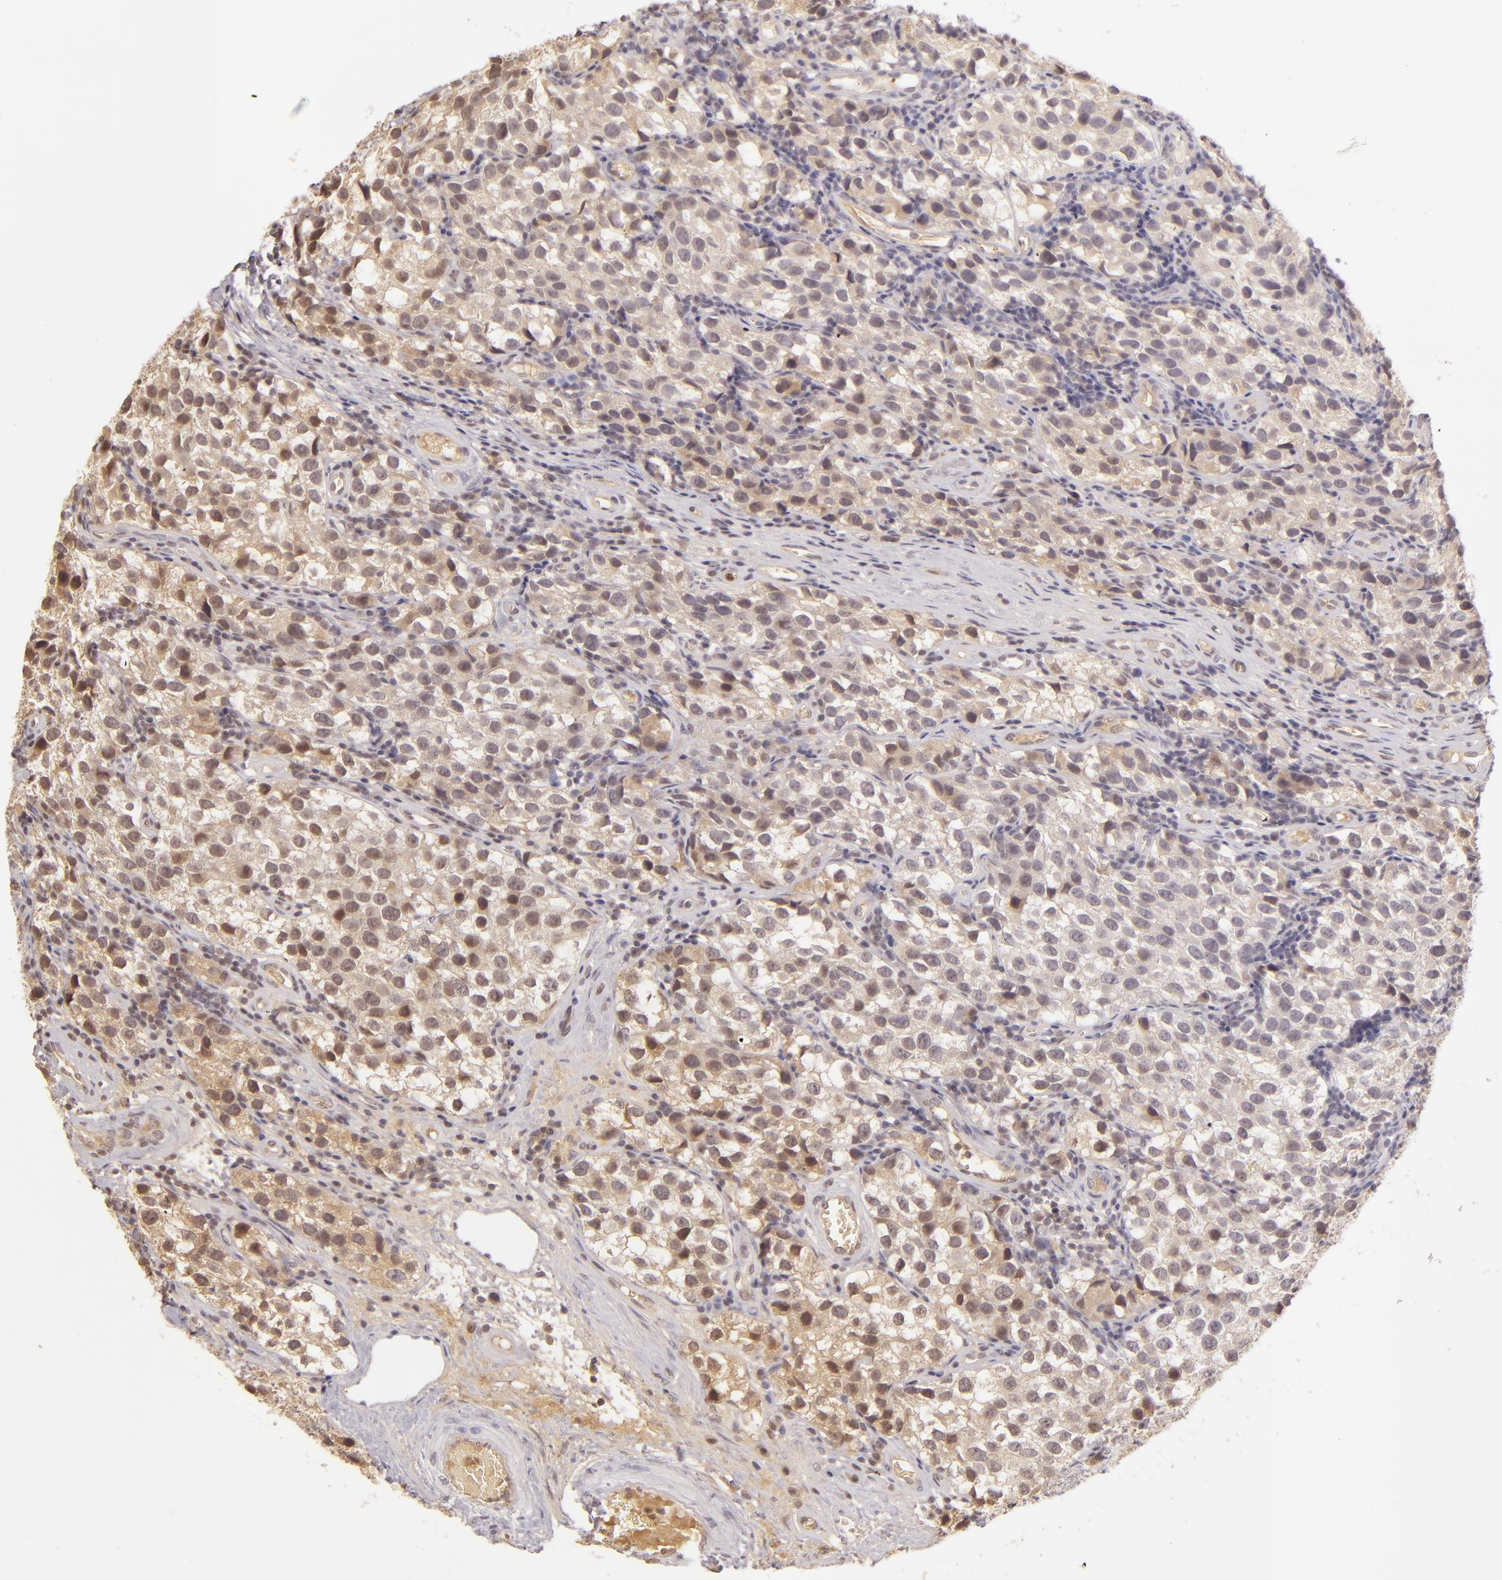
{"staining": {"intensity": "moderate", "quantity": ">75%", "location": "cytoplasmic/membranous,nuclear"}, "tissue": "testis cancer", "cell_type": "Tumor cells", "image_type": "cancer", "snomed": [{"axis": "morphology", "description": "Seminoma, NOS"}, {"axis": "topography", "description": "Testis"}], "caption": "DAB (3,3'-diaminobenzidine) immunohistochemical staining of human testis seminoma displays moderate cytoplasmic/membranous and nuclear protein positivity in about >75% of tumor cells. (DAB IHC with brightfield microscopy, high magnification).", "gene": "LRG1", "patient": {"sex": "male", "age": 39}}